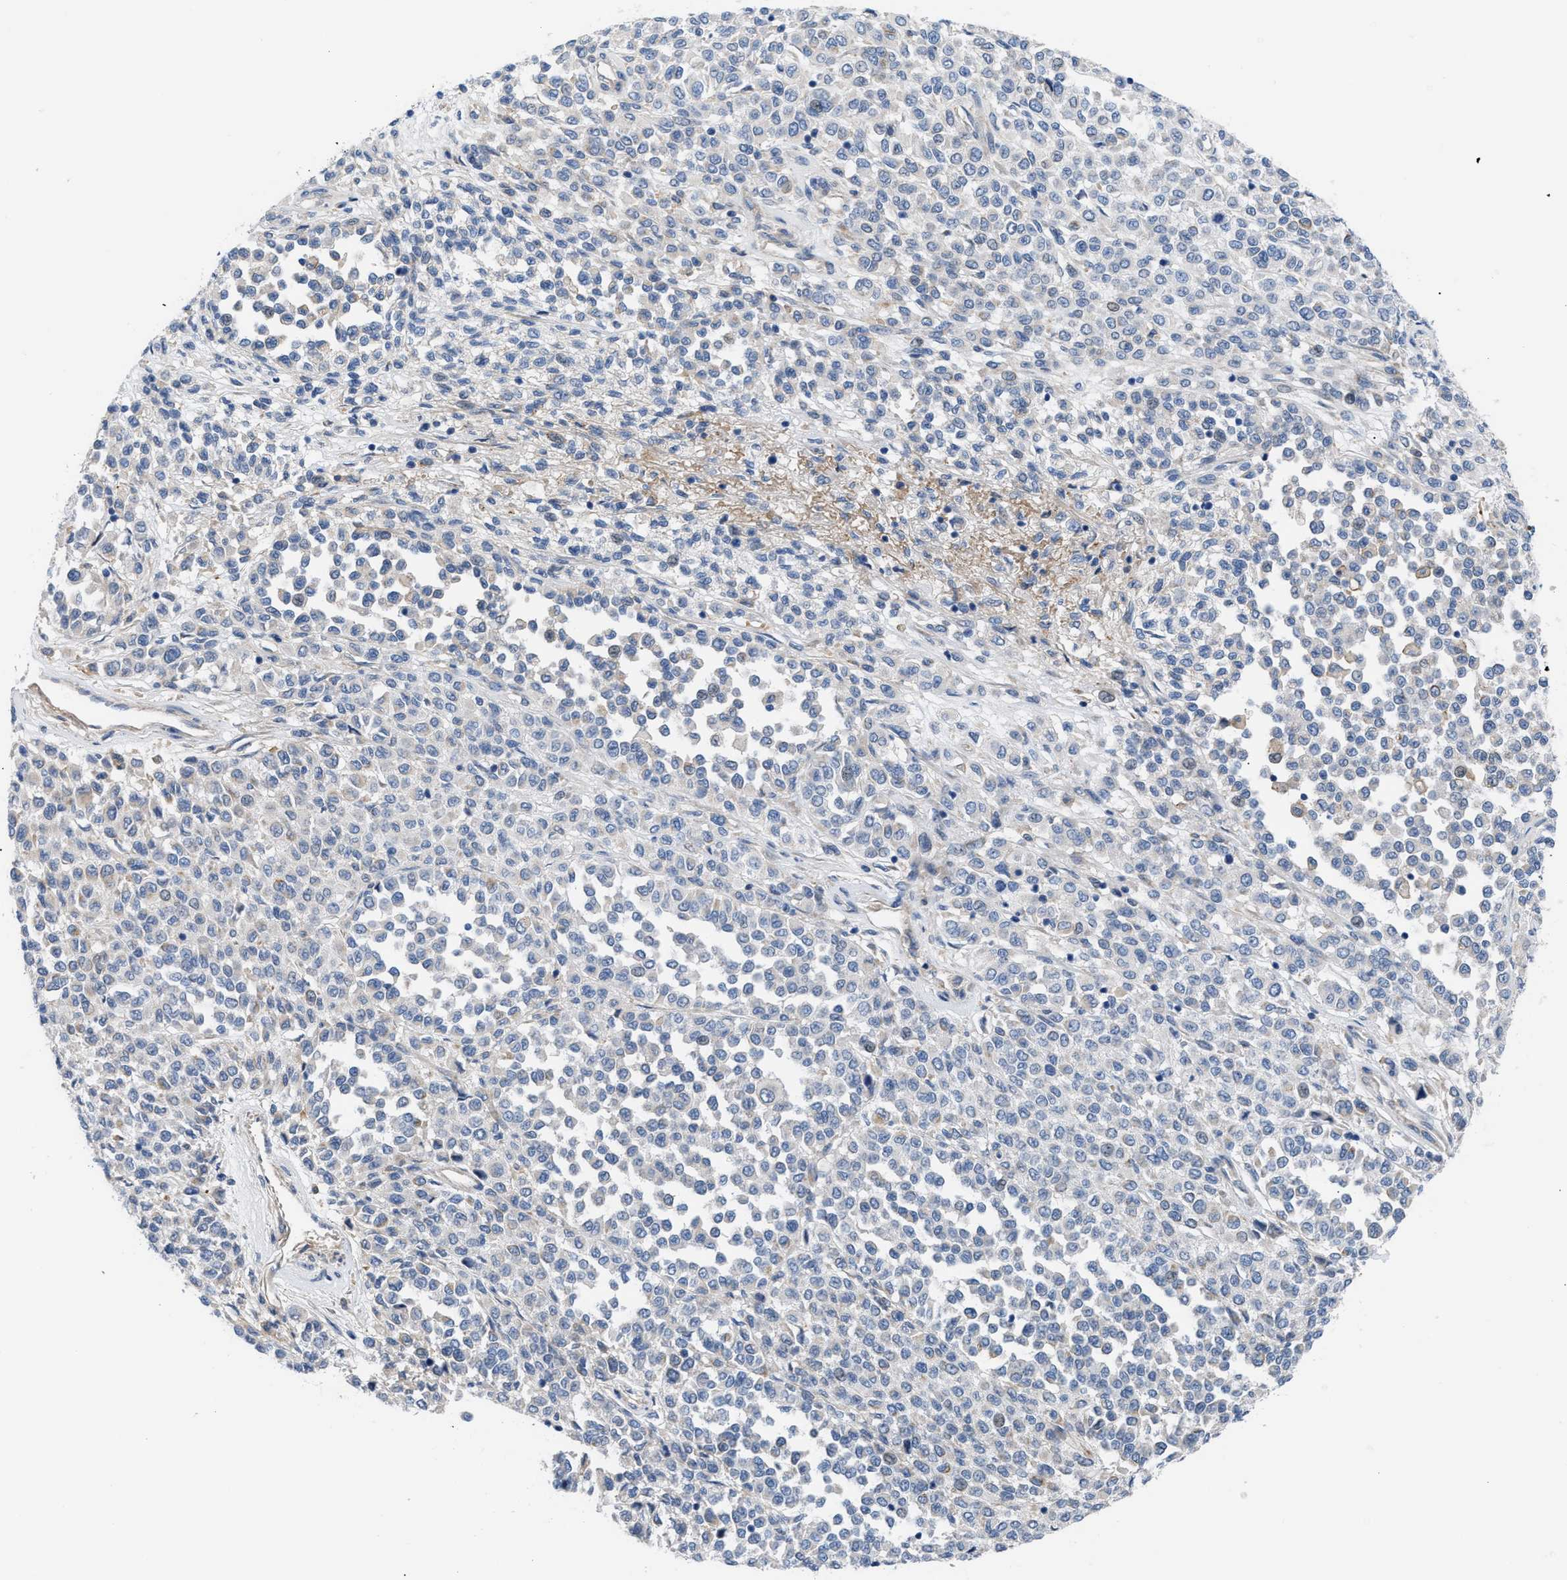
{"staining": {"intensity": "negative", "quantity": "none", "location": "none"}, "tissue": "melanoma", "cell_type": "Tumor cells", "image_type": "cancer", "snomed": [{"axis": "morphology", "description": "Malignant melanoma, Metastatic site"}, {"axis": "topography", "description": "Pancreas"}], "caption": "The IHC image has no significant positivity in tumor cells of melanoma tissue. (DAB IHC, high magnification).", "gene": "TFPI", "patient": {"sex": "female", "age": 30}}